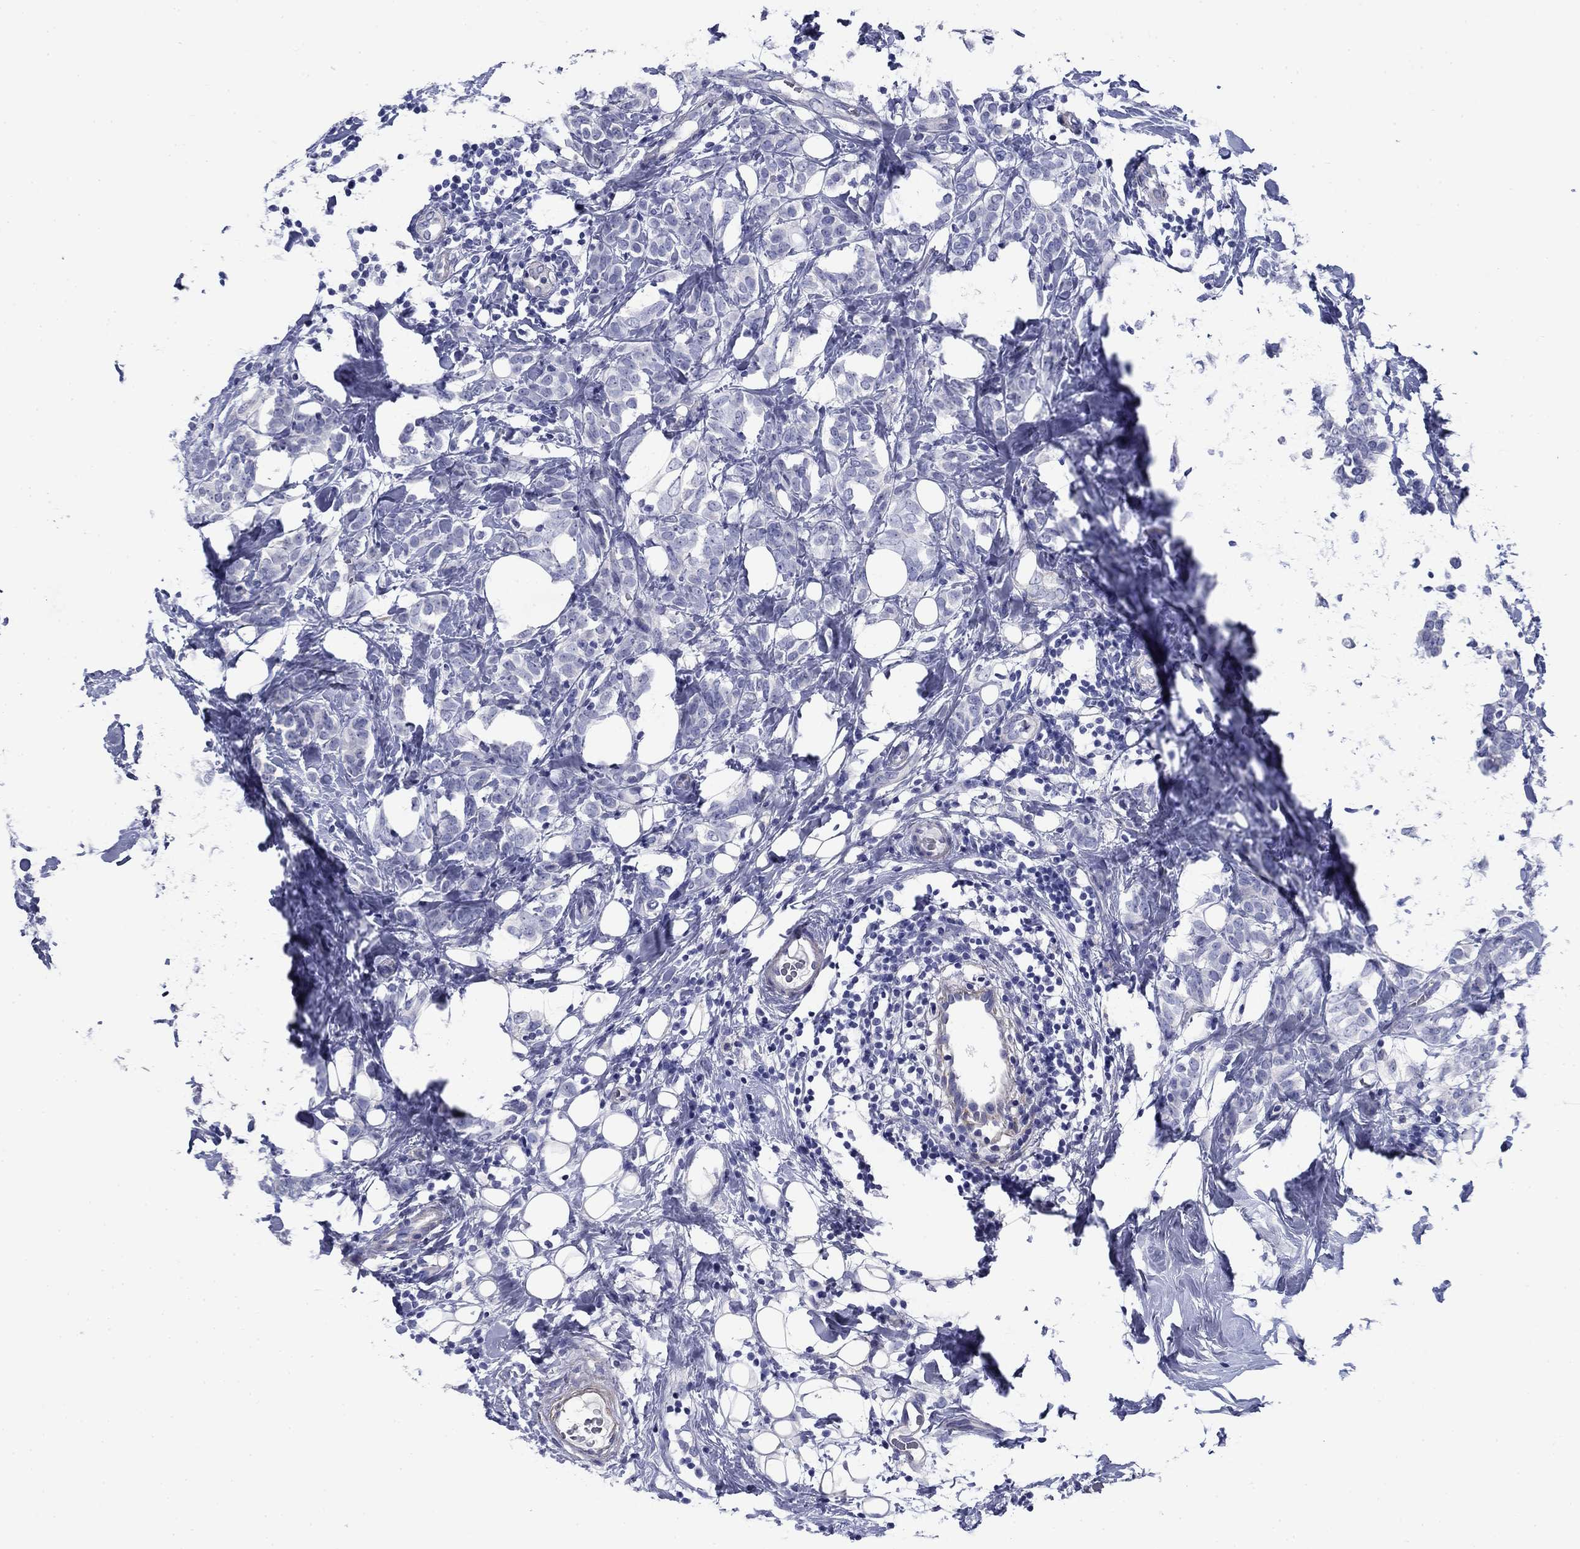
{"staining": {"intensity": "negative", "quantity": "none", "location": "none"}, "tissue": "breast cancer", "cell_type": "Tumor cells", "image_type": "cancer", "snomed": [{"axis": "morphology", "description": "Lobular carcinoma"}, {"axis": "topography", "description": "Breast"}], "caption": "This is an immunohistochemistry (IHC) histopathology image of breast lobular carcinoma. There is no positivity in tumor cells.", "gene": "PRKCG", "patient": {"sex": "female", "age": 49}}